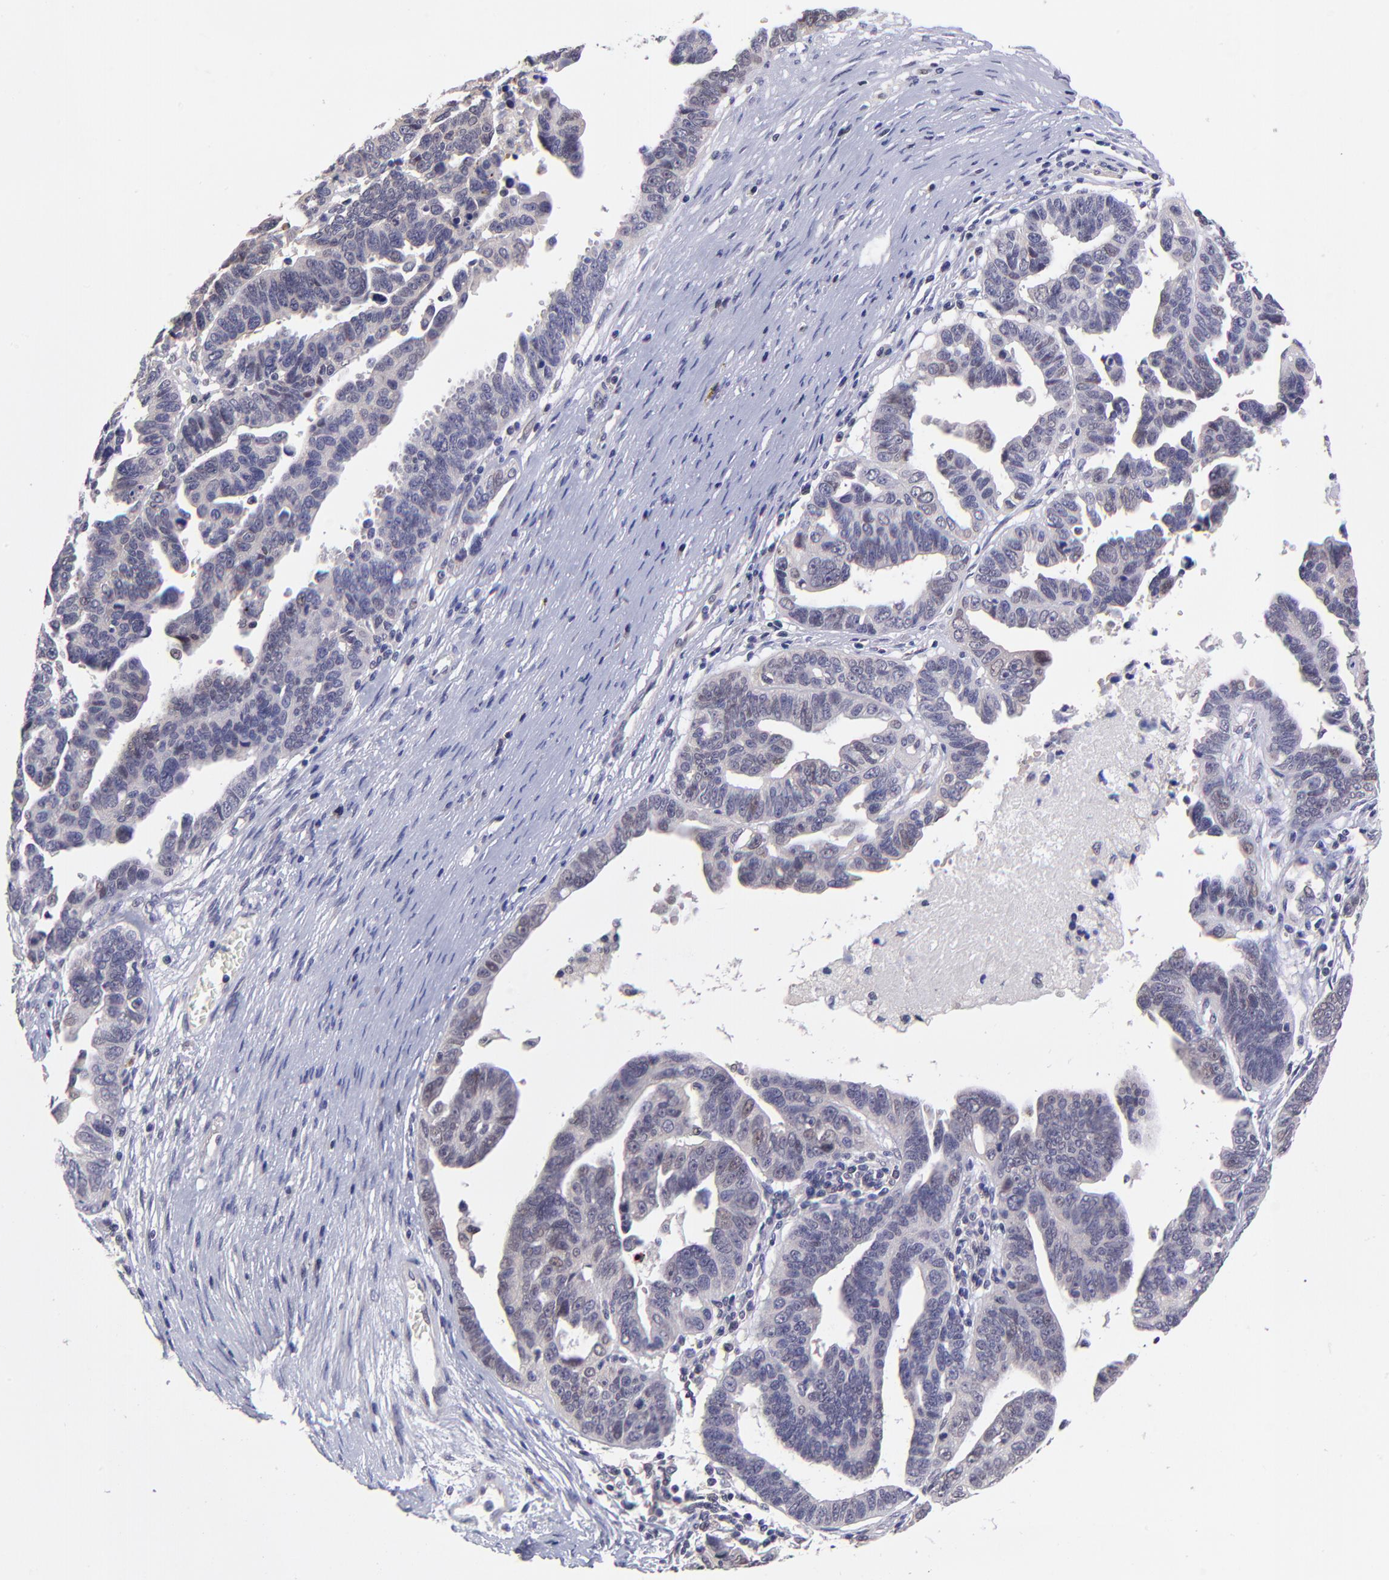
{"staining": {"intensity": "negative", "quantity": "none", "location": "none"}, "tissue": "ovarian cancer", "cell_type": "Tumor cells", "image_type": "cancer", "snomed": [{"axis": "morphology", "description": "Carcinoma, endometroid"}, {"axis": "morphology", "description": "Cystadenocarcinoma, serous, NOS"}, {"axis": "topography", "description": "Ovary"}], "caption": "Immunohistochemistry image of ovarian serous cystadenocarcinoma stained for a protein (brown), which demonstrates no expression in tumor cells.", "gene": "NSF", "patient": {"sex": "female", "age": 45}}